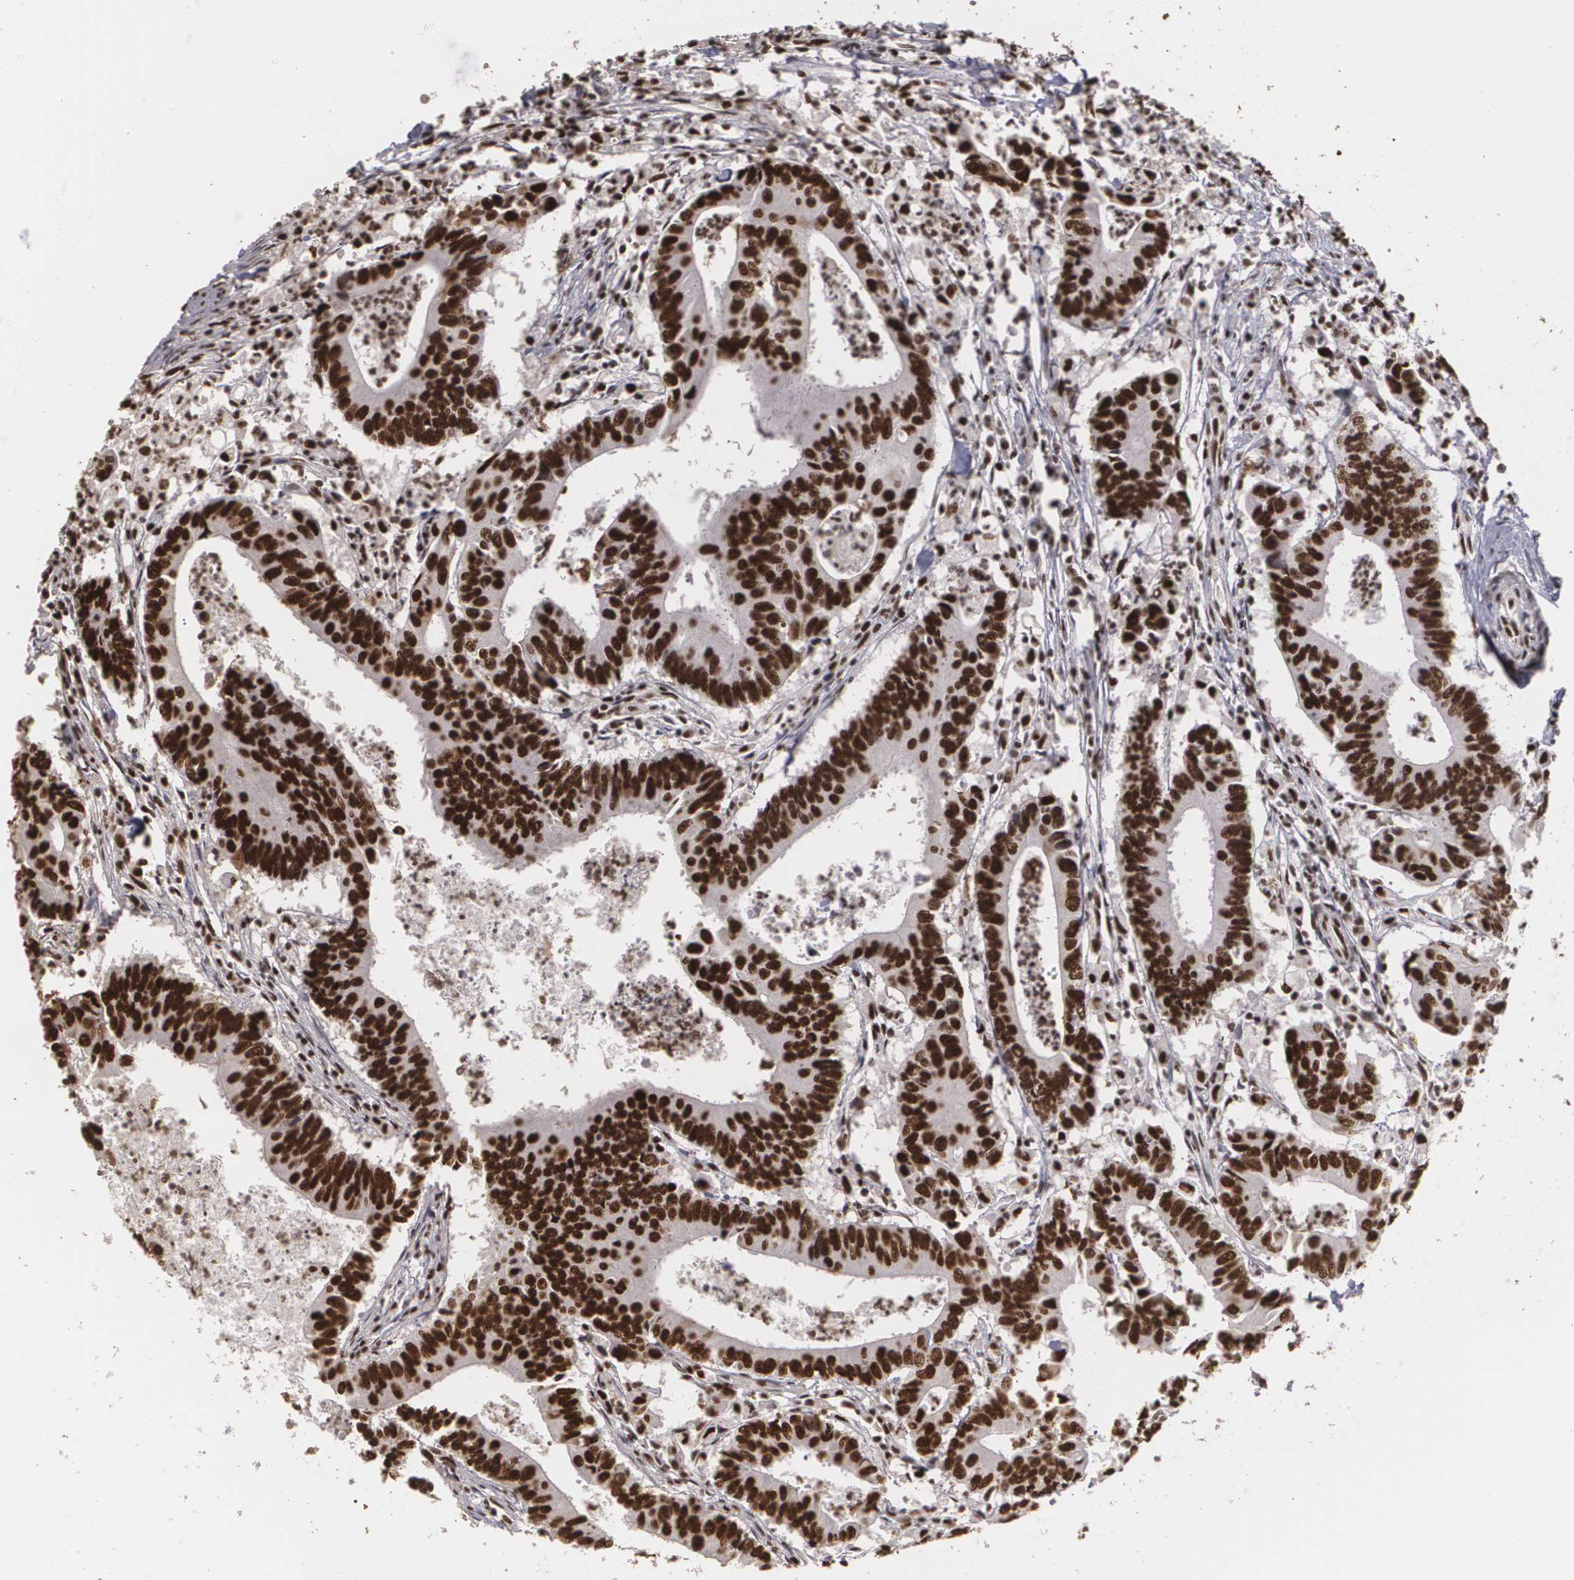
{"staining": {"intensity": "strong", "quantity": ">75%", "location": "nuclear"}, "tissue": "colorectal cancer", "cell_type": "Tumor cells", "image_type": "cancer", "snomed": [{"axis": "morphology", "description": "Adenocarcinoma, NOS"}, {"axis": "topography", "description": "Colon"}], "caption": "Brown immunohistochemical staining in human colorectal cancer (adenocarcinoma) reveals strong nuclear staining in about >75% of tumor cells.", "gene": "RCOR1", "patient": {"sex": "male", "age": 55}}